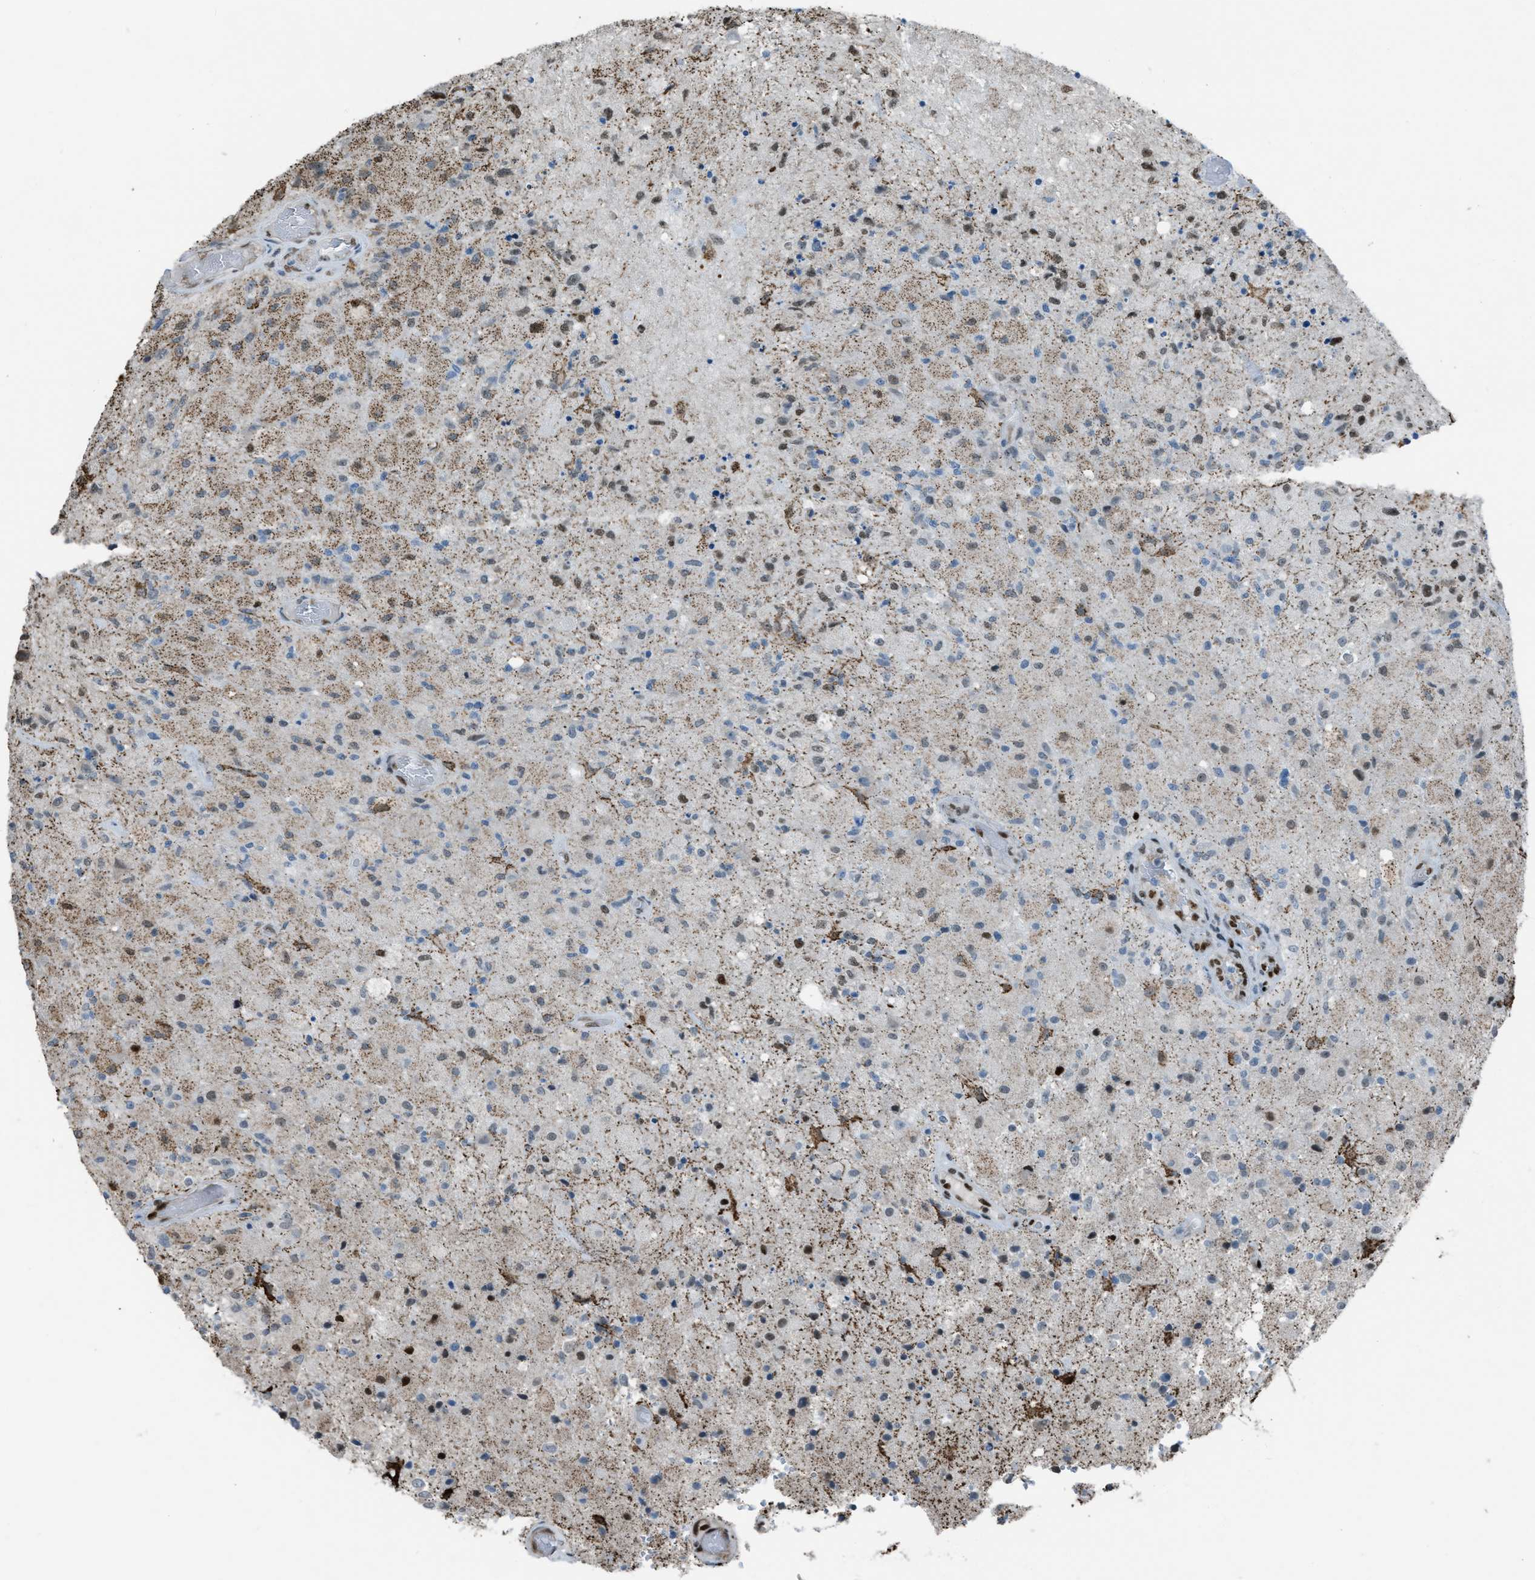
{"staining": {"intensity": "moderate", "quantity": "<25%", "location": "cytoplasmic/membranous,nuclear"}, "tissue": "glioma", "cell_type": "Tumor cells", "image_type": "cancer", "snomed": [{"axis": "morphology", "description": "Normal tissue, NOS"}, {"axis": "morphology", "description": "Glioma, malignant, High grade"}, {"axis": "topography", "description": "Cerebral cortex"}], "caption": "Immunohistochemical staining of malignant glioma (high-grade) demonstrates moderate cytoplasmic/membranous and nuclear protein expression in about <25% of tumor cells.", "gene": "SLFN5", "patient": {"sex": "male", "age": 77}}